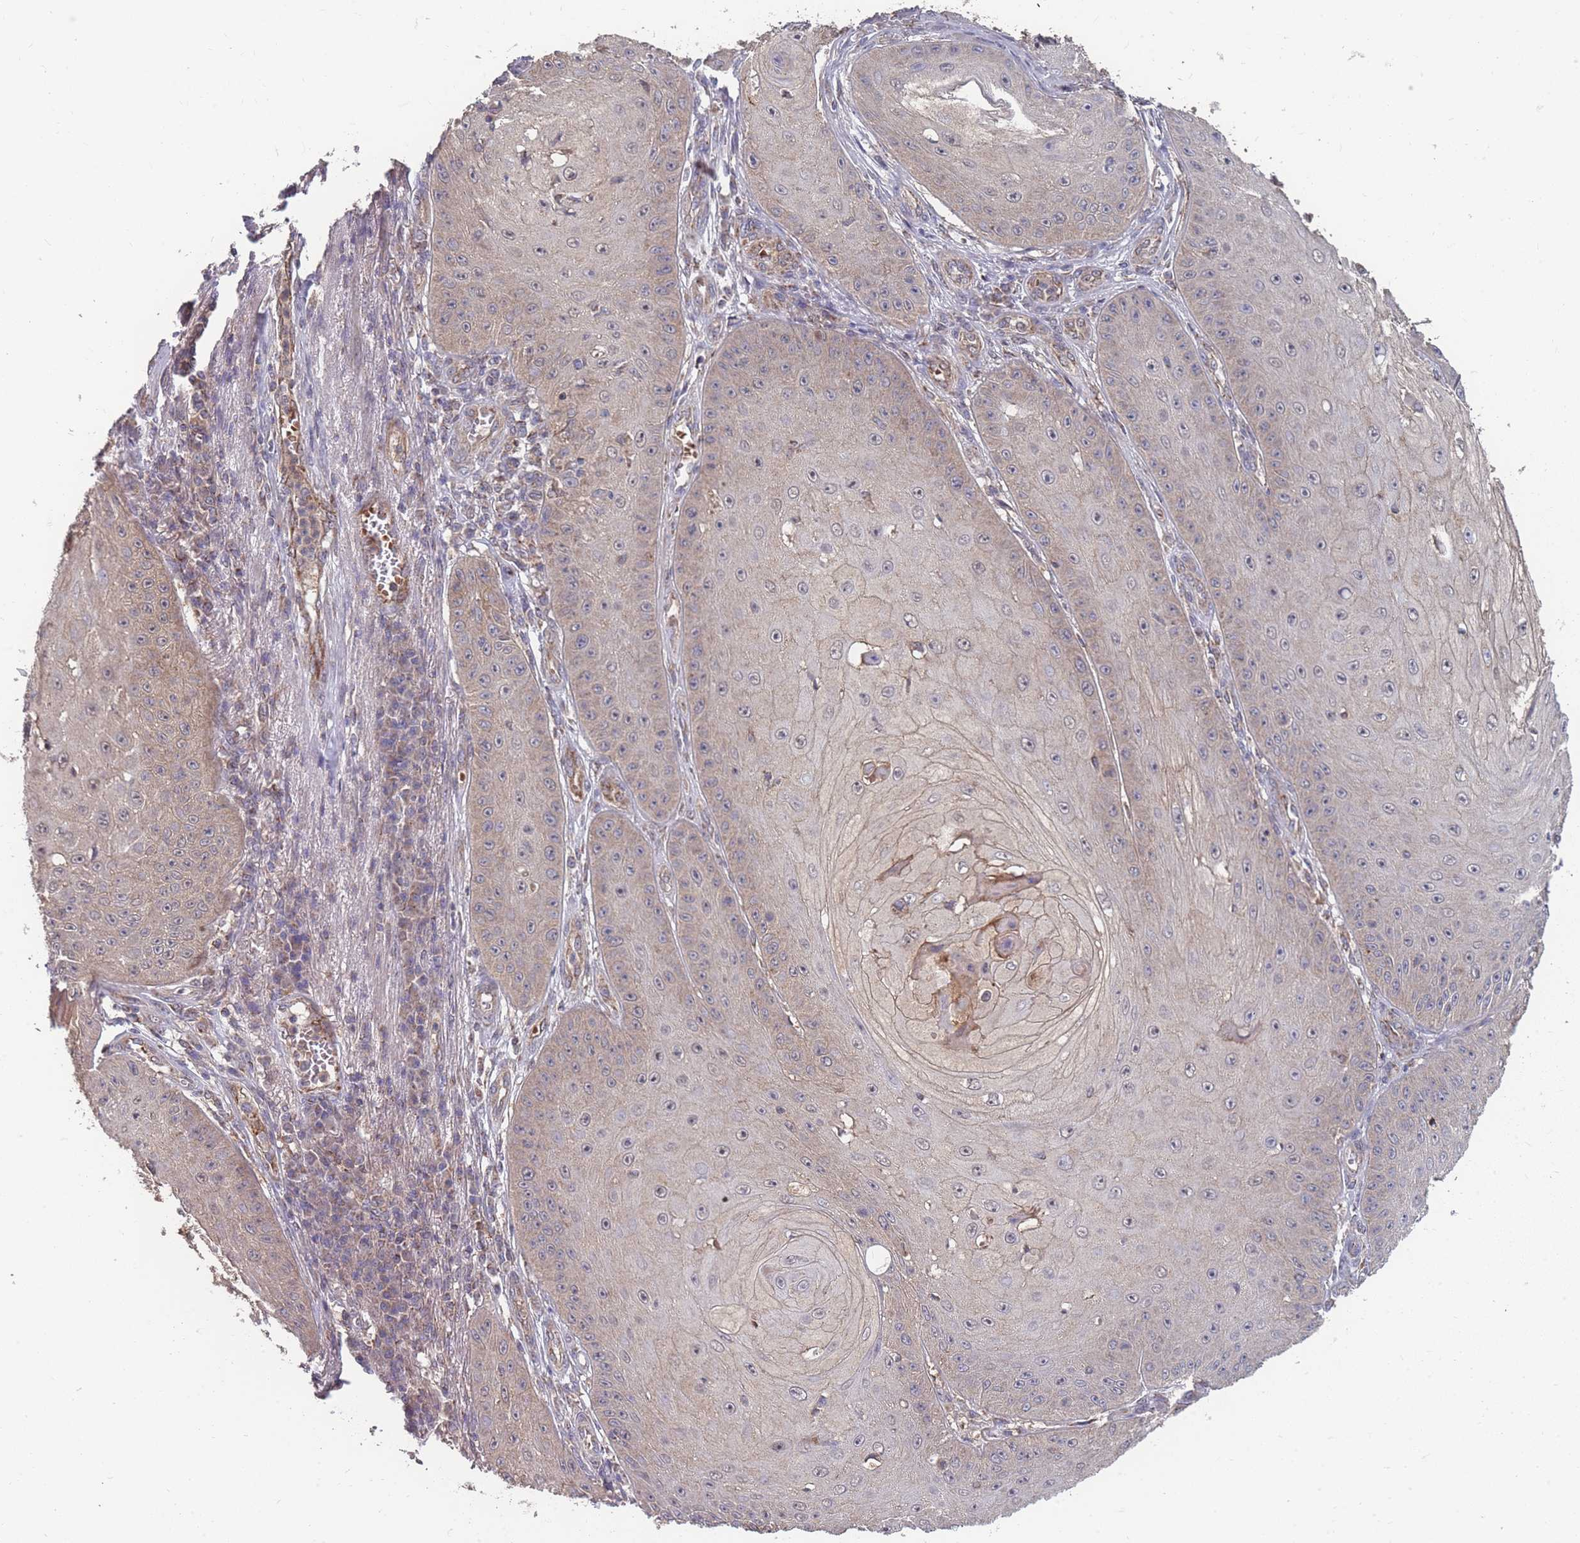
{"staining": {"intensity": "weak", "quantity": "<25%", "location": "cytoplasmic/membranous"}, "tissue": "skin cancer", "cell_type": "Tumor cells", "image_type": "cancer", "snomed": [{"axis": "morphology", "description": "Squamous cell carcinoma, NOS"}, {"axis": "topography", "description": "Skin"}], "caption": "Tumor cells show no significant expression in skin cancer (squamous cell carcinoma).", "gene": "SLC35B4", "patient": {"sex": "male", "age": 70}}